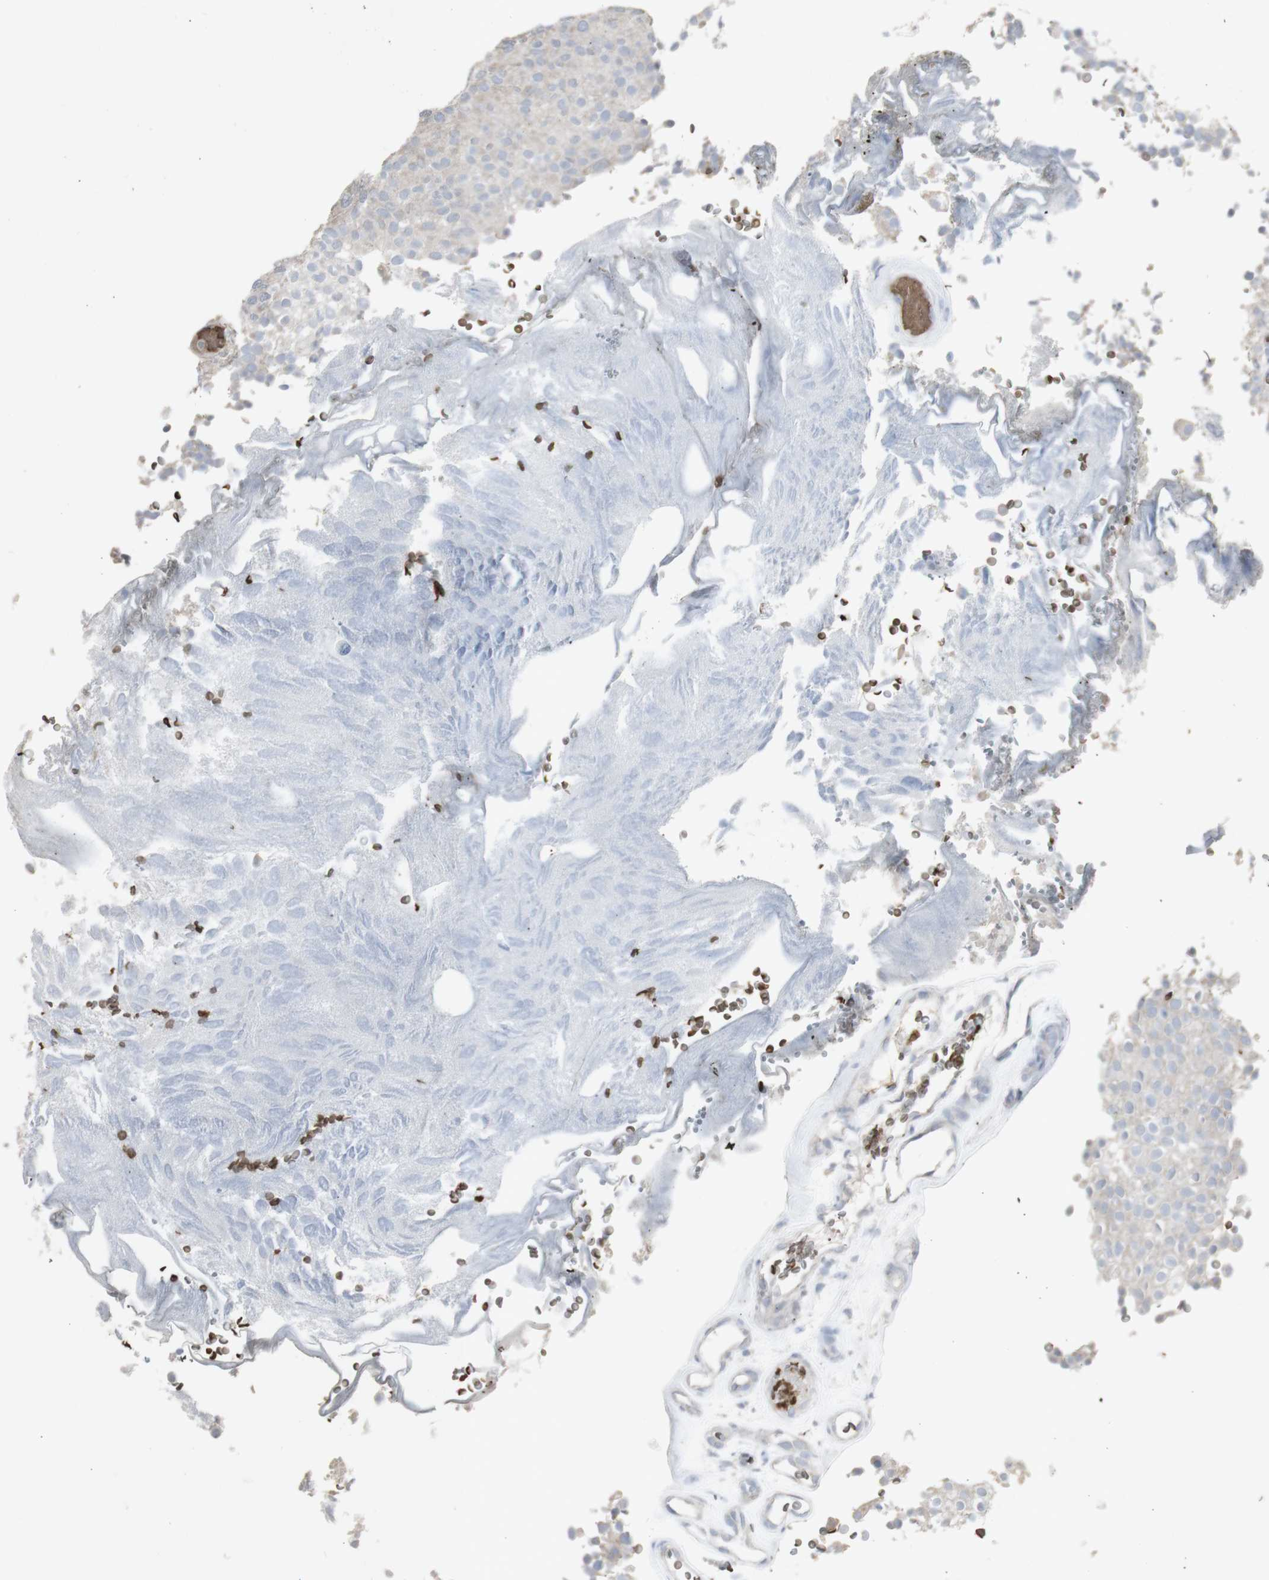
{"staining": {"intensity": "negative", "quantity": "none", "location": "none"}, "tissue": "urothelial cancer", "cell_type": "Tumor cells", "image_type": "cancer", "snomed": [{"axis": "morphology", "description": "Urothelial carcinoma, Low grade"}, {"axis": "topography", "description": "Urinary bladder"}], "caption": "DAB immunohistochemical staining of human urothelial carcinoma (low-grade) displays no significant positivity in tumor cells.", "gene": "INS", "patient": {"sex": "male", "age": 78}}